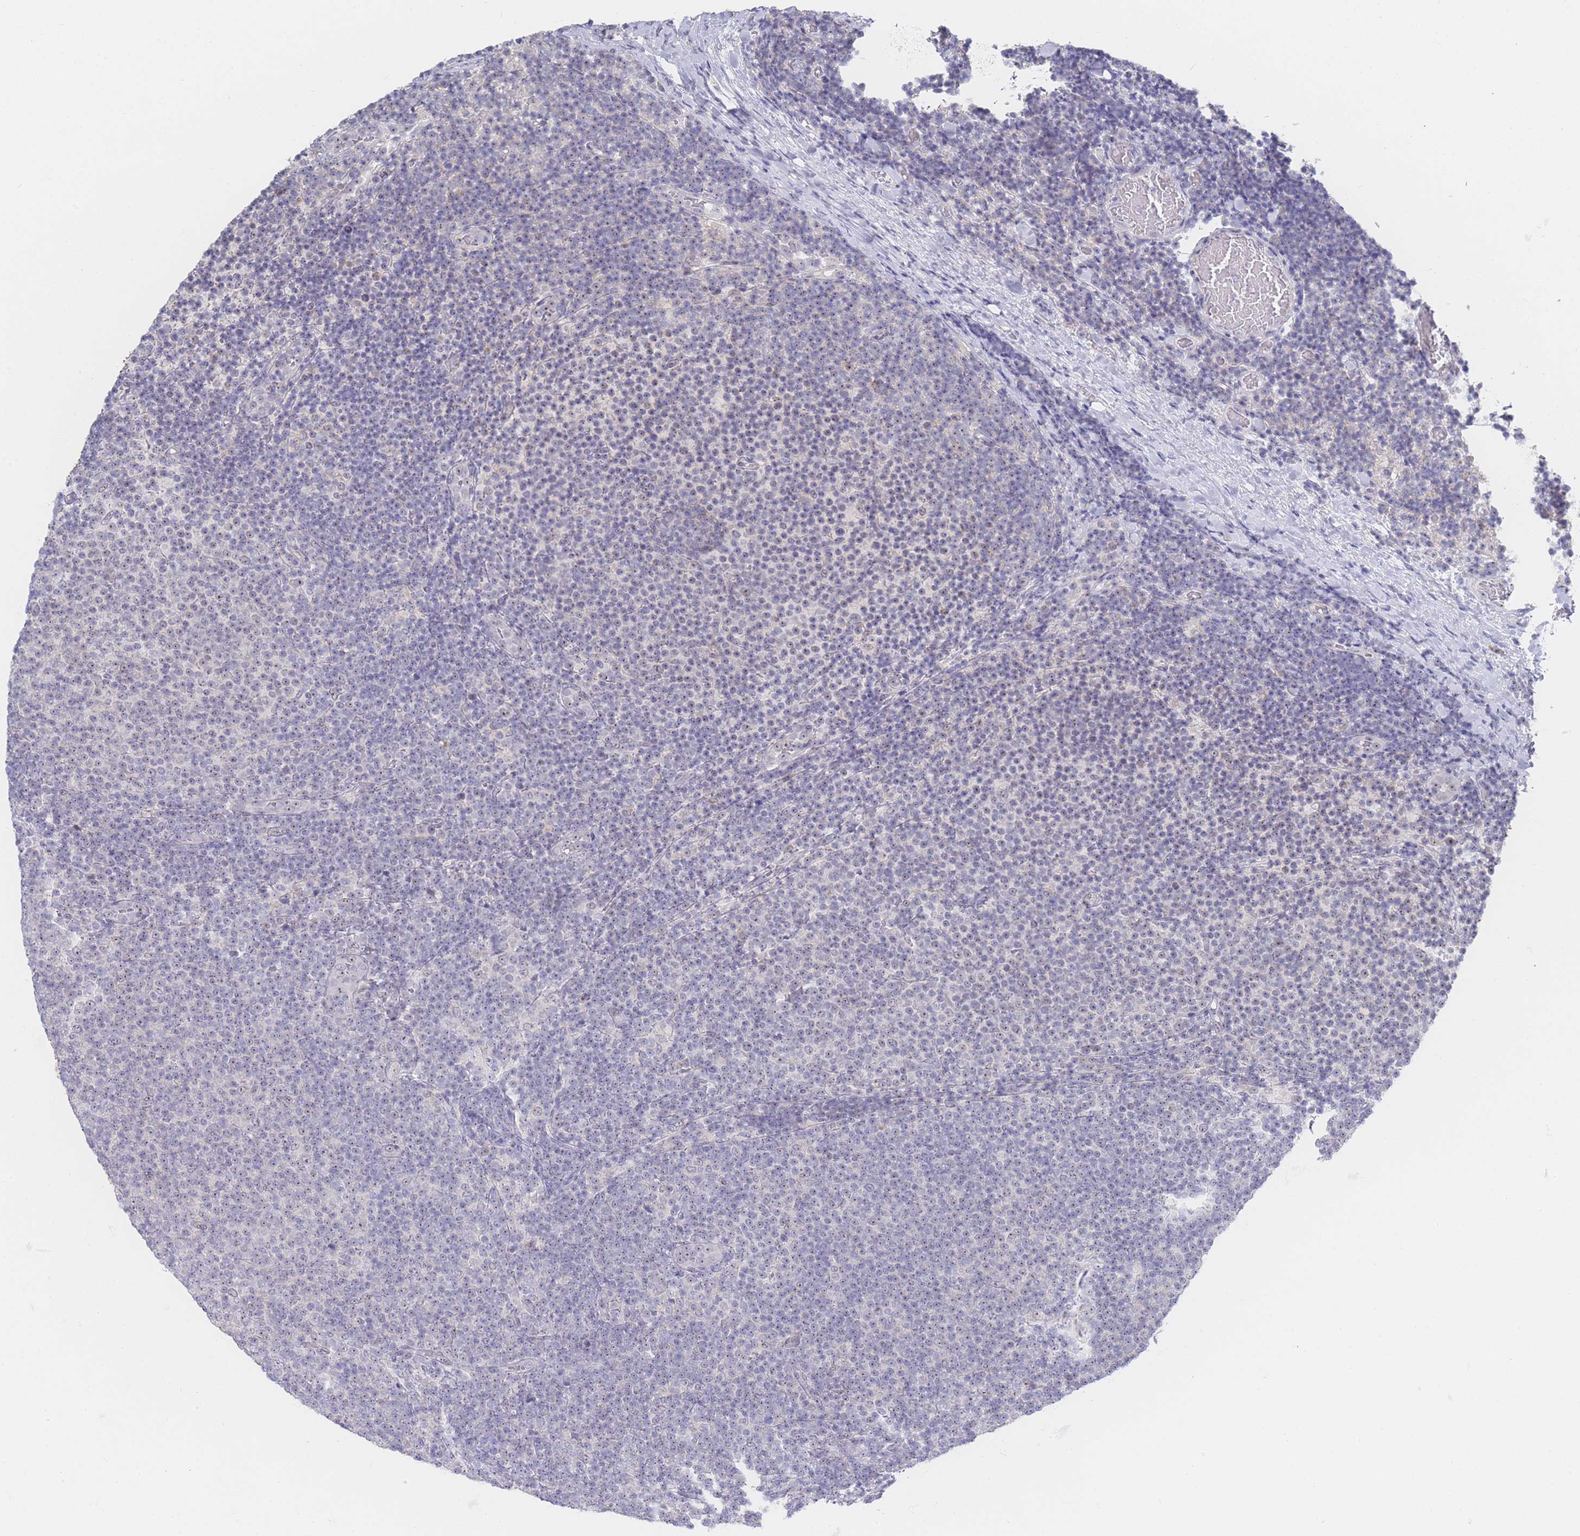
{"staining": {"intensity": "negative", "quantity": "none", "location": "none"}, "tissue": "lymphoma", "cell_type": "Tumor cells", "image_type": "cancer", "snomed": [{"axis": "morphology", "description": "Malignant lymphoma, non-Hodgkin's type, Low grade"}, {"axis": "topography", "description": "Lymph node"}], "caption": "The micrograph exhibits no significant positivity in tumor cells of malignant lymphoma, non-Hodgkin's type (low-grade).", "gene": "ZNF142", "patient": {"sex": "male", "age": 66}}